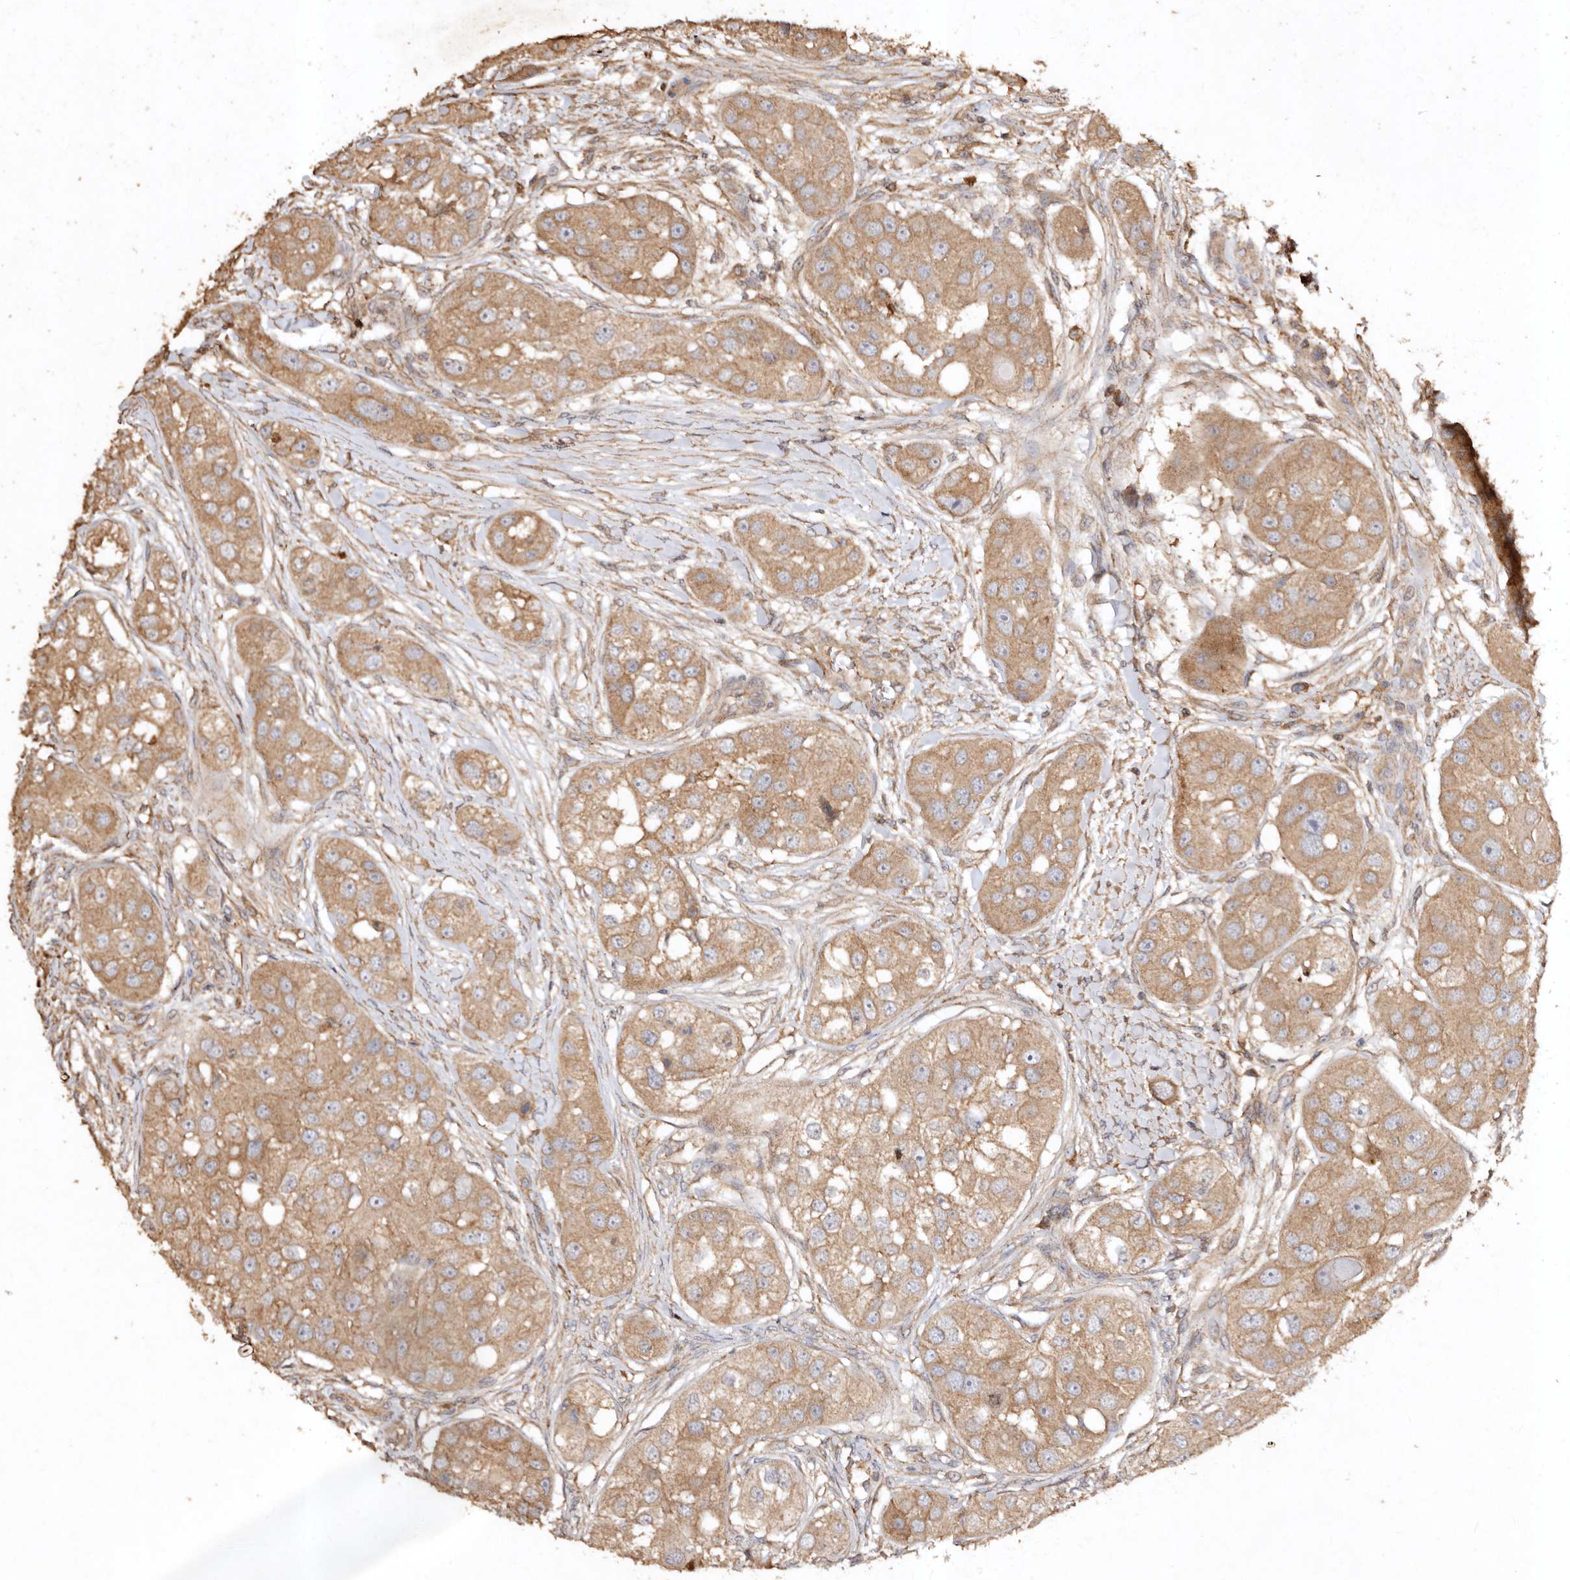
{"staining": {"intensity": "moderate", "quantity": ">75%", "location": "cytoplasmic/membranous"}, "tissue": "head and neck cancer", "cell_type": "Tumor cells", "image_type": "cancer", "snomed": [{"axis": "morphology", "description": "Normal tissue, NOS"}, {"axis": "morphology", "description": "Squamous cell carcinoma, NOS"}, {"axis": "topography", "description": "Skeletal muscle"}, {"axis": "topography", "description": "Head-Neck"}], "caption": "Protein staining of squamous cell carcinoma (head and neck) tissue demonstrates moderate cytoplasmic/membranous positivity in about >75% of tumor cells.", "gene": "FARS2", "patient": {"sex": "male", "age": 51}}